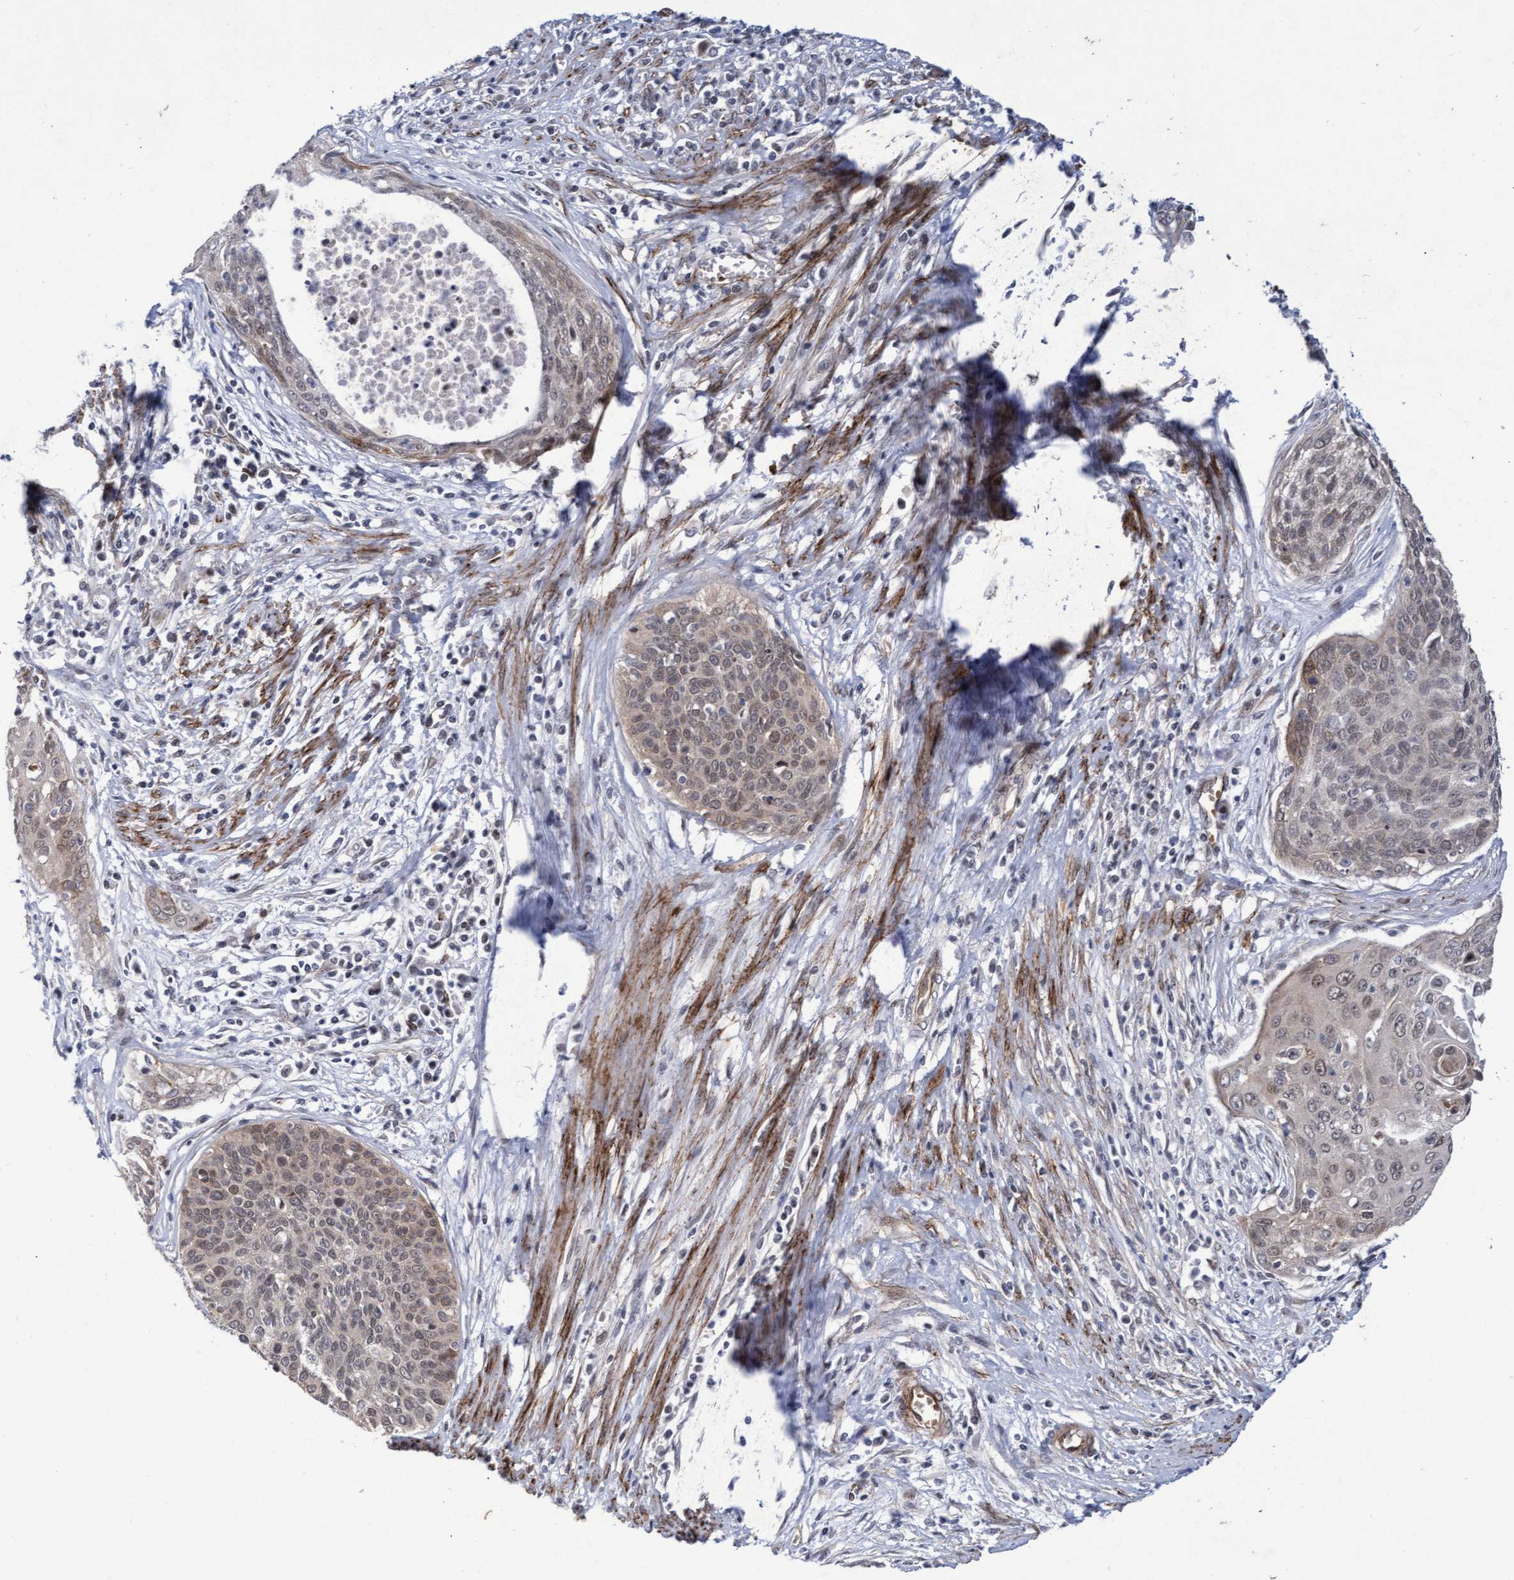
{"staining": {"intensity": "weak", "quantity": "25%-75%", "location": "cytoplasmic/membranous,nuclear"}, "tissue": "cervical cancer", "cell_type": "Tumor cells", "image_type": "cancer", "snomed": [{"axis": "morphology", "description": "Squamous cell carcinoma, NOS"}, {"axis": "topography", "description": "Cervix"}], "caption": "Immunohistochemical staining of squamous cell carcinoma (cervical) exhibits low levels of weak cytoplasmic/membranous and nuclear positivity in approximately 25%-75% of tumor cells.", "gene": "ZNF750", "patient": {"sex": "female", "age": 55}}